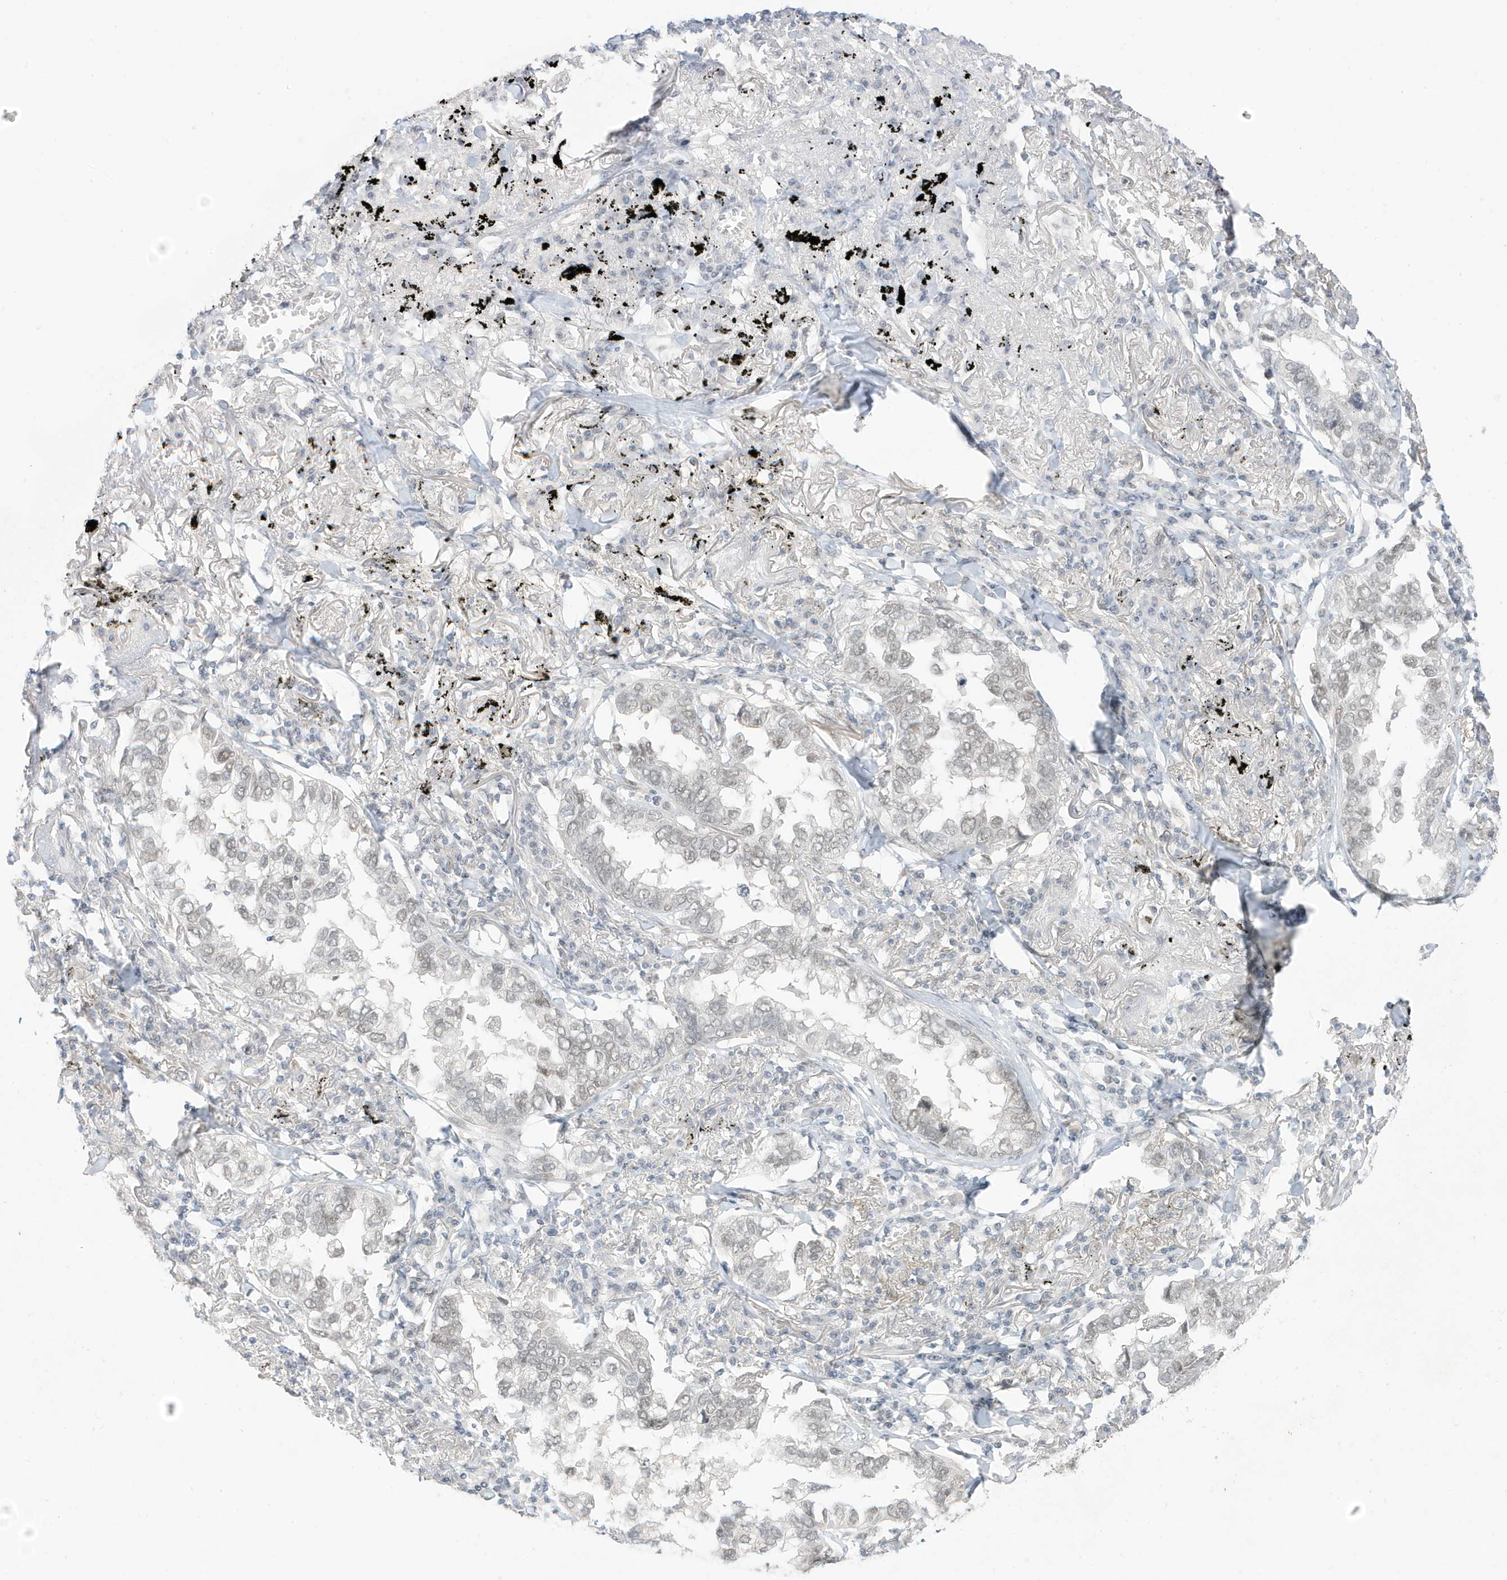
{"staining": {"intensity": "negative", "quantity": "none", "location": "none"}, "tissue": "lung cancer", "cell_type": "Tumor cells", "image_type": "cancer", "snomed": [{"axis": "morphology", "description": "Adenocarcinoma, NOS"}, {"axis": "topography", "description": "Lung"}], "caption": "This image is of lung cancer stained with immunohistochemistry (IHC) to label a protein in brown with the nuclei are counter-stained blue. There is no expression in tumor cells. (Stains: DAB (3,3'-diaminobenzidine) immunohistochemistry with hematoxylin counter stain, Microscopy: brightfield microscopy at high magnification).", "gene": "MSL3", "patient": {"sex": "male", "age": 65}}